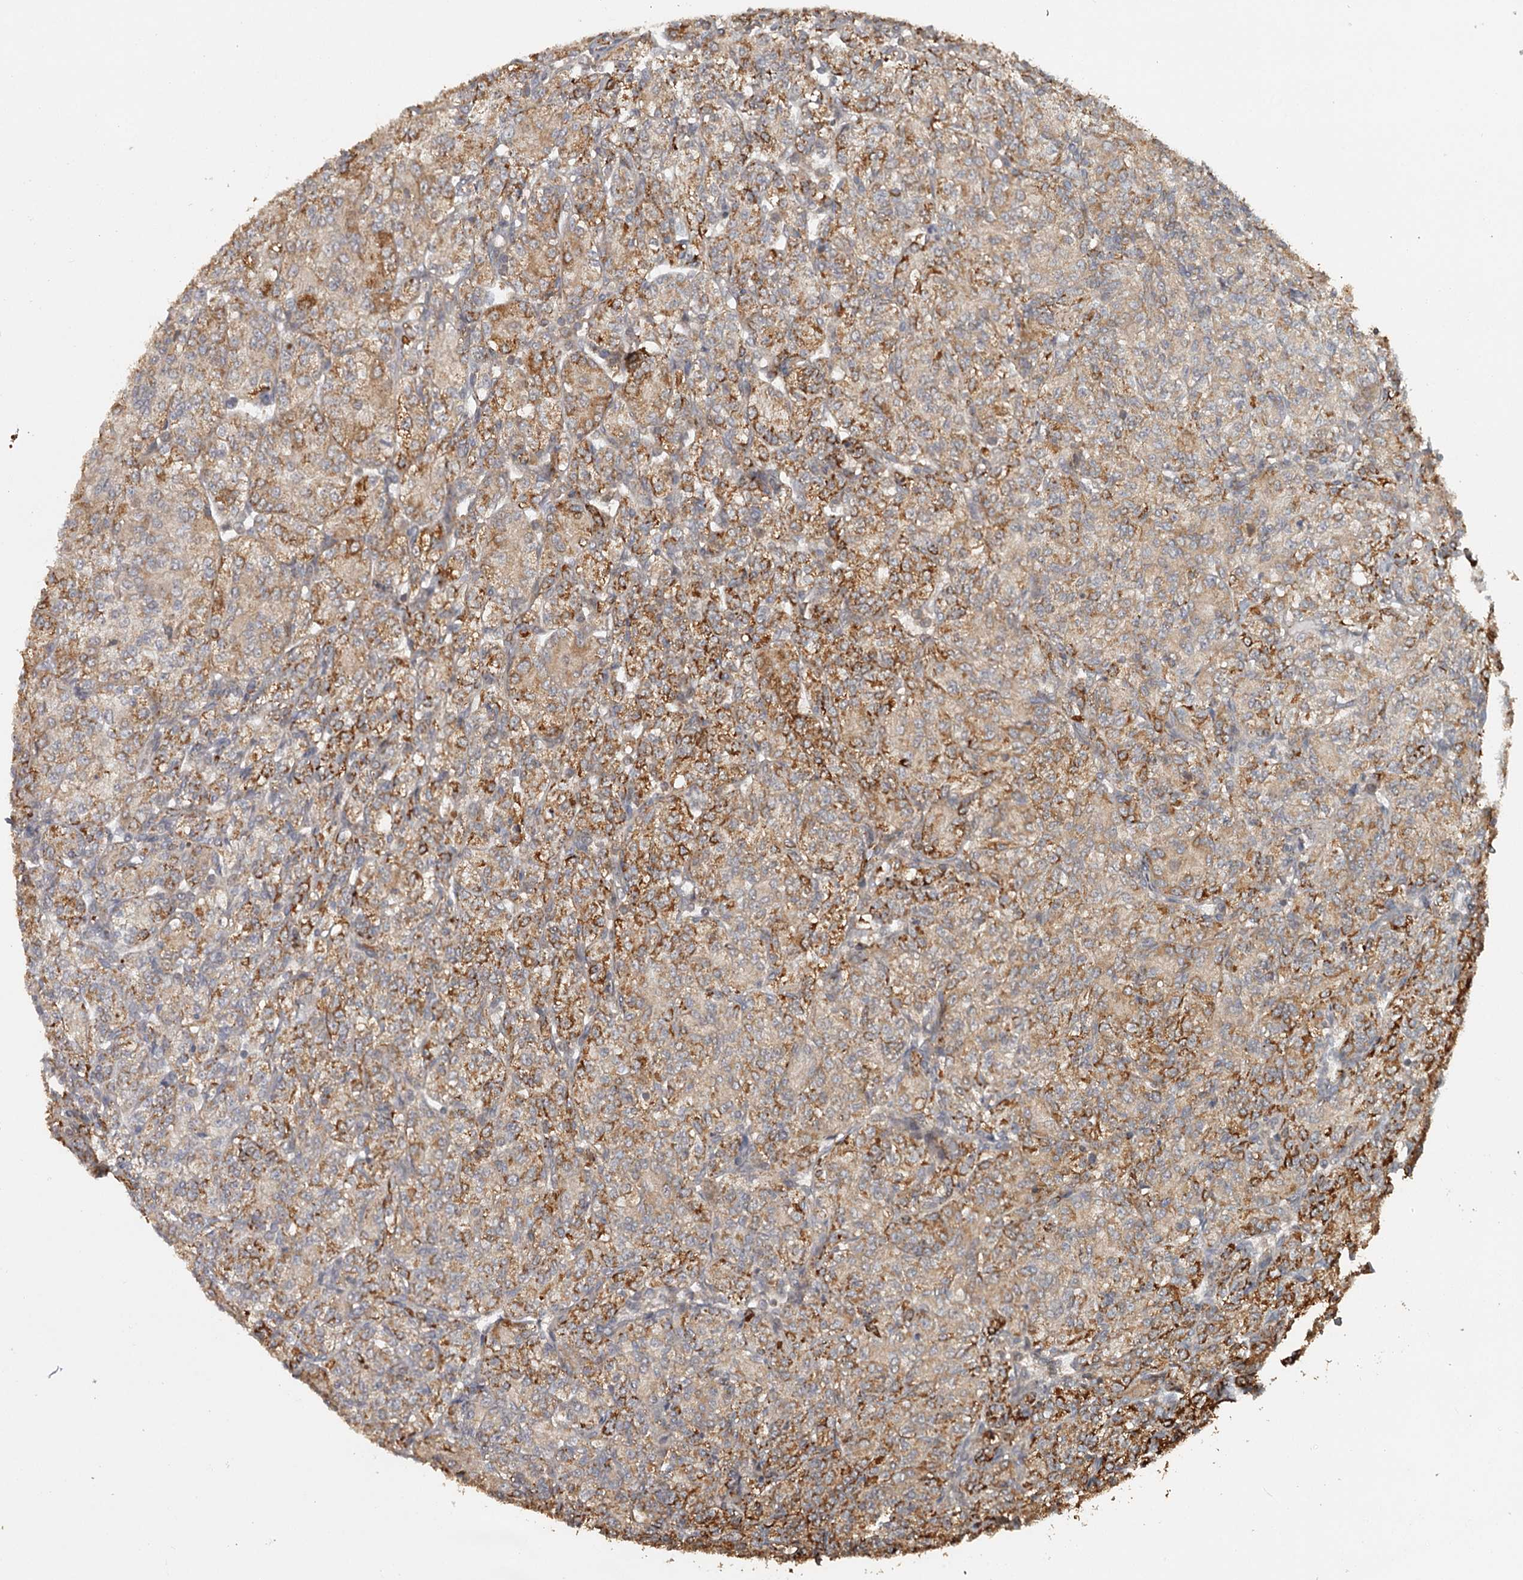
{"staining": {"intensity": "strong", "quantity": "25%-75%", "location": "cytoplasmic/membranous"}, "tissue": "renal cancer", "cell_type": "Tumor cells", "image_type": "cancer", "snomed": [{"axis": "morphology", "description": "Adenocarcinoma, NOS"}, {"axis": "topography", "description": "Kidney"}], "caption": "IHC (DAB) staining of human renal cancer reveals strong cytoplasmic/membranous protein positivity in about 25%-75% of tumor cells. IHC stains the protein in brown and the nuclei are stained blue.", "gene": "FAXC", "patient": {"sex": "male", "age": 77}}